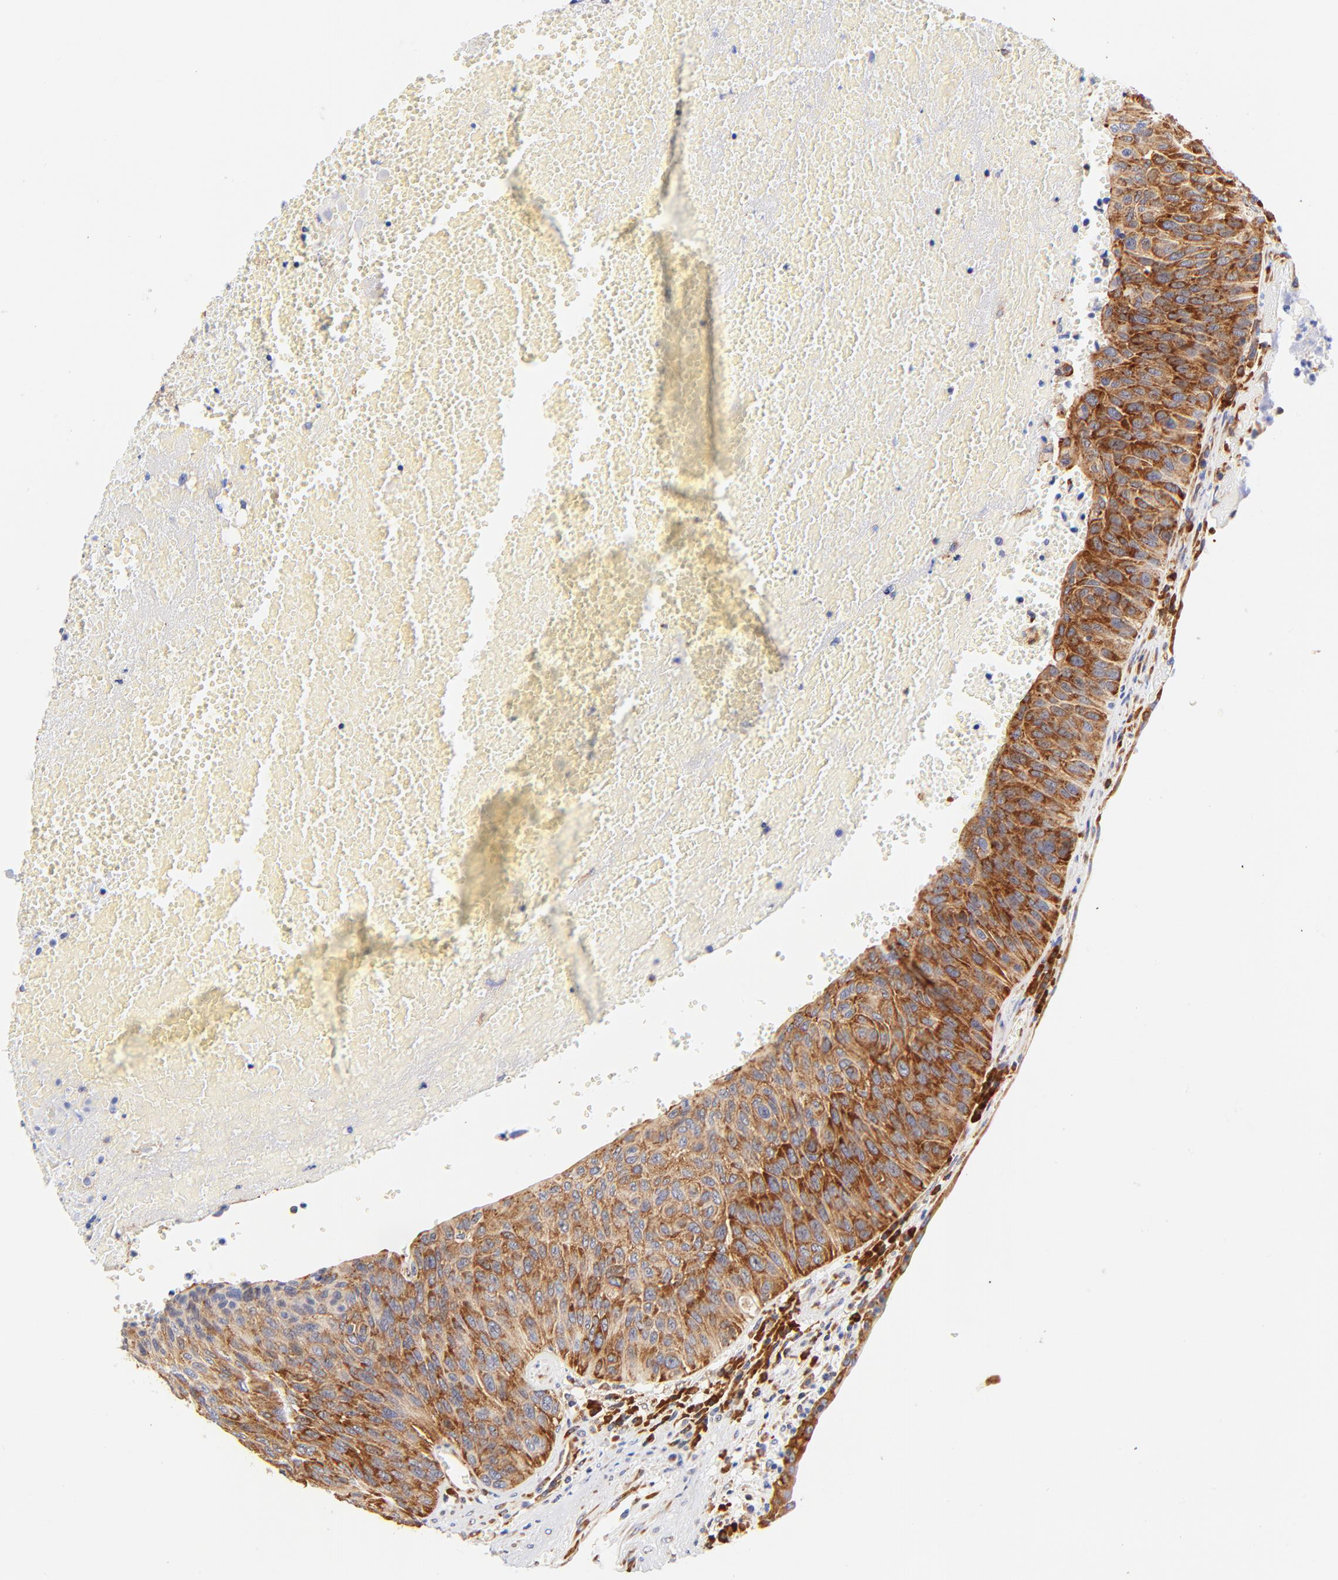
{"staining": {"intensity": "strong", "quantity": ">75%", "location": "cytoplasmic/membranous"}, "tissue": "urothelial cancer", "cell_type": "Tumor cells", "image_type": "cancer", "snomed": [{"axis": "morphology", "description": "Urothelial carcinoma, High grade"}, {"axis": "topography", "description": "Urinary bladder"}], "caption": "Immunohistochemistry (IHC) image of urothelial cancer stained for a protein (brown), which reveals high levels of strong cytoplasmic/membranous expression in about >75% of tumor cells.", "gene": "RPL27", "patient": {"sex": "male", "age": 66}}